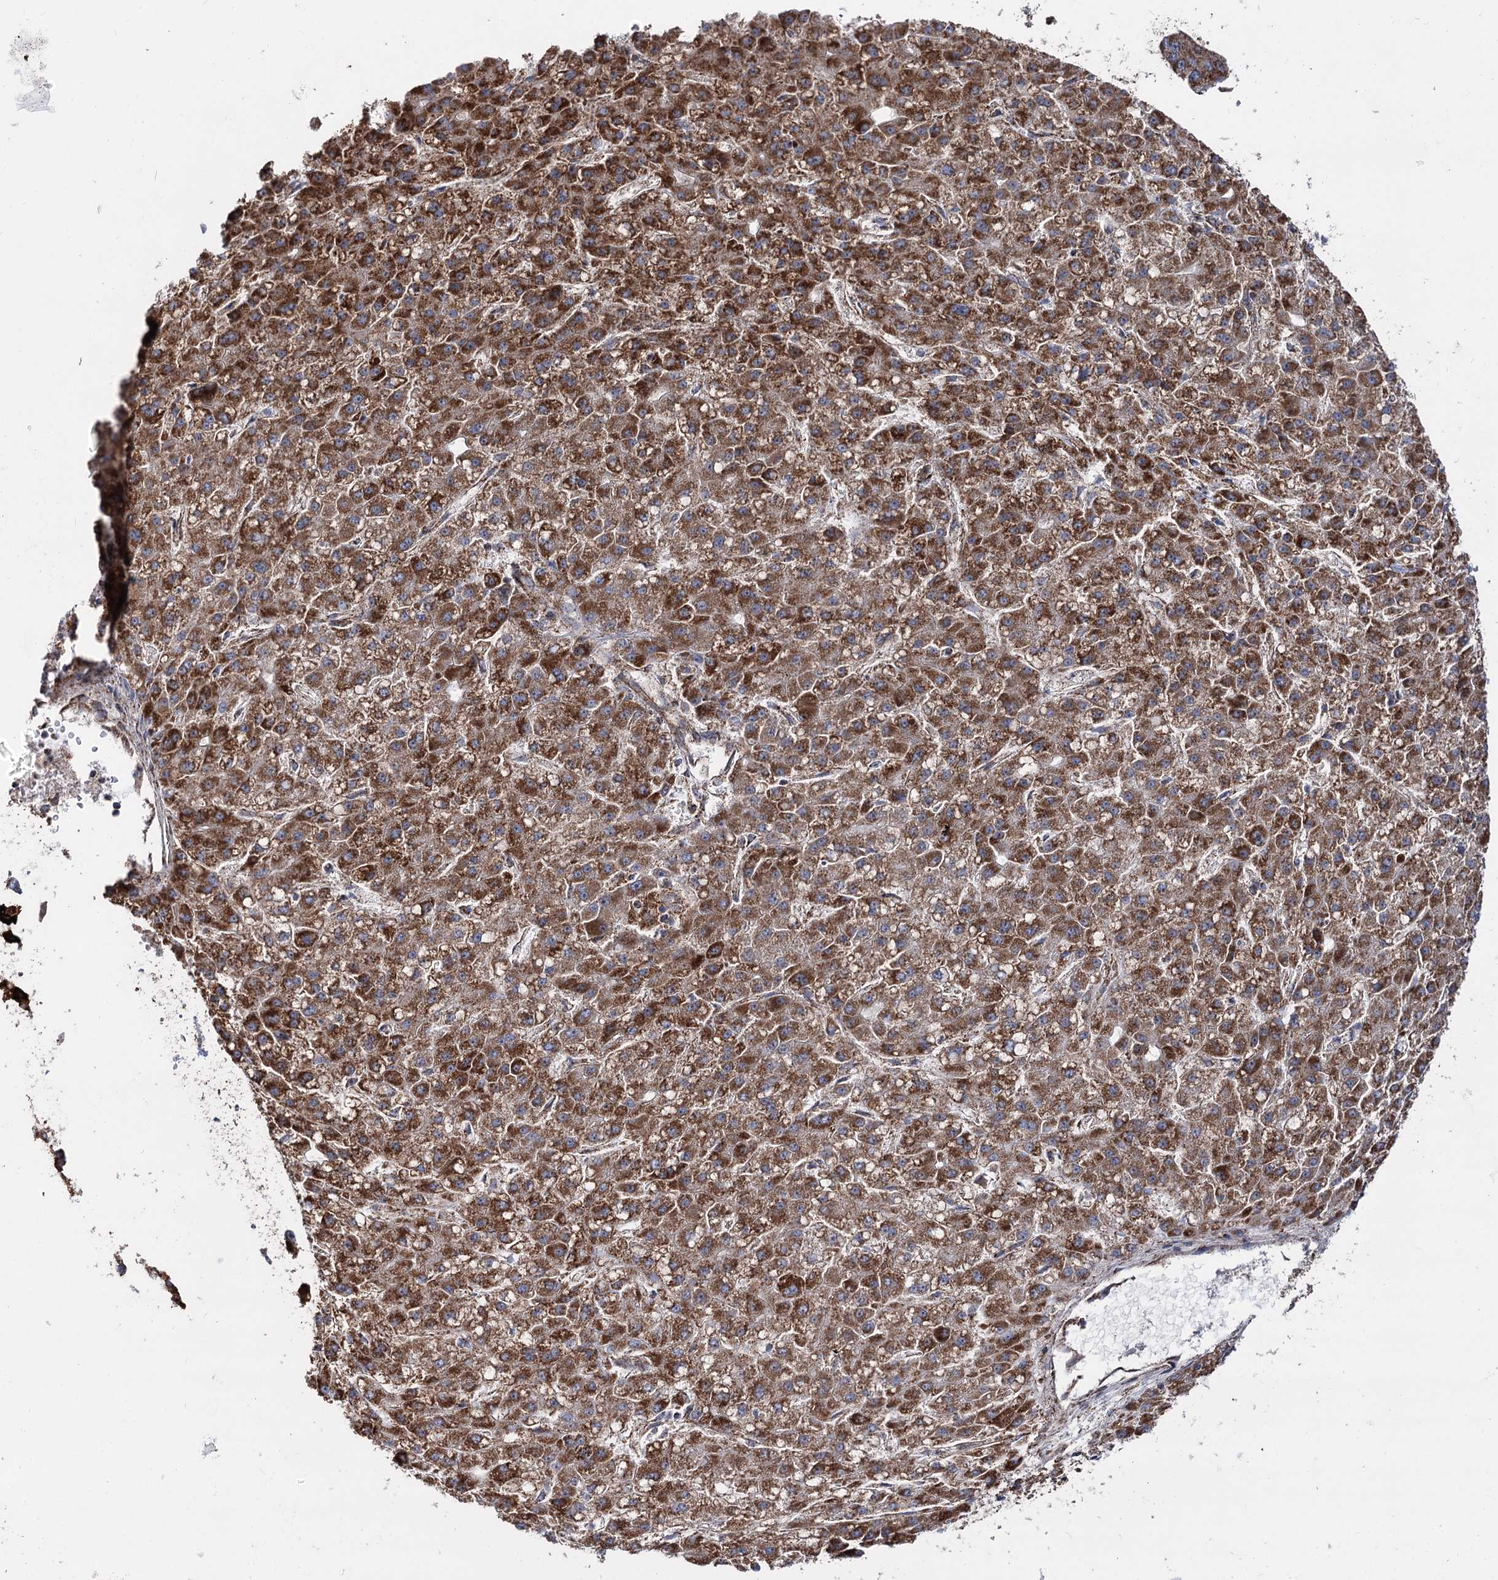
{"staining": {"intensity": "strong", "quantity": ">75%", "location": "cytoplasmic/membranous"}, "tissue": "liver cancer", "cell_type": "Tumor cells", "image_type": "cancer", "snomed": [{"axis": "morphology", "description": "Carcinoma, Hepatocellular, NOS"}, {"axis": "topography", "description": "Liver"}], "caption": "Human hepatocellular carcinoma (liver) stained with a protein marker demonstrates strong staining in tumor cells.", "gene": "MSANTD2", "patient": {"sex": "male", "age": 67}}